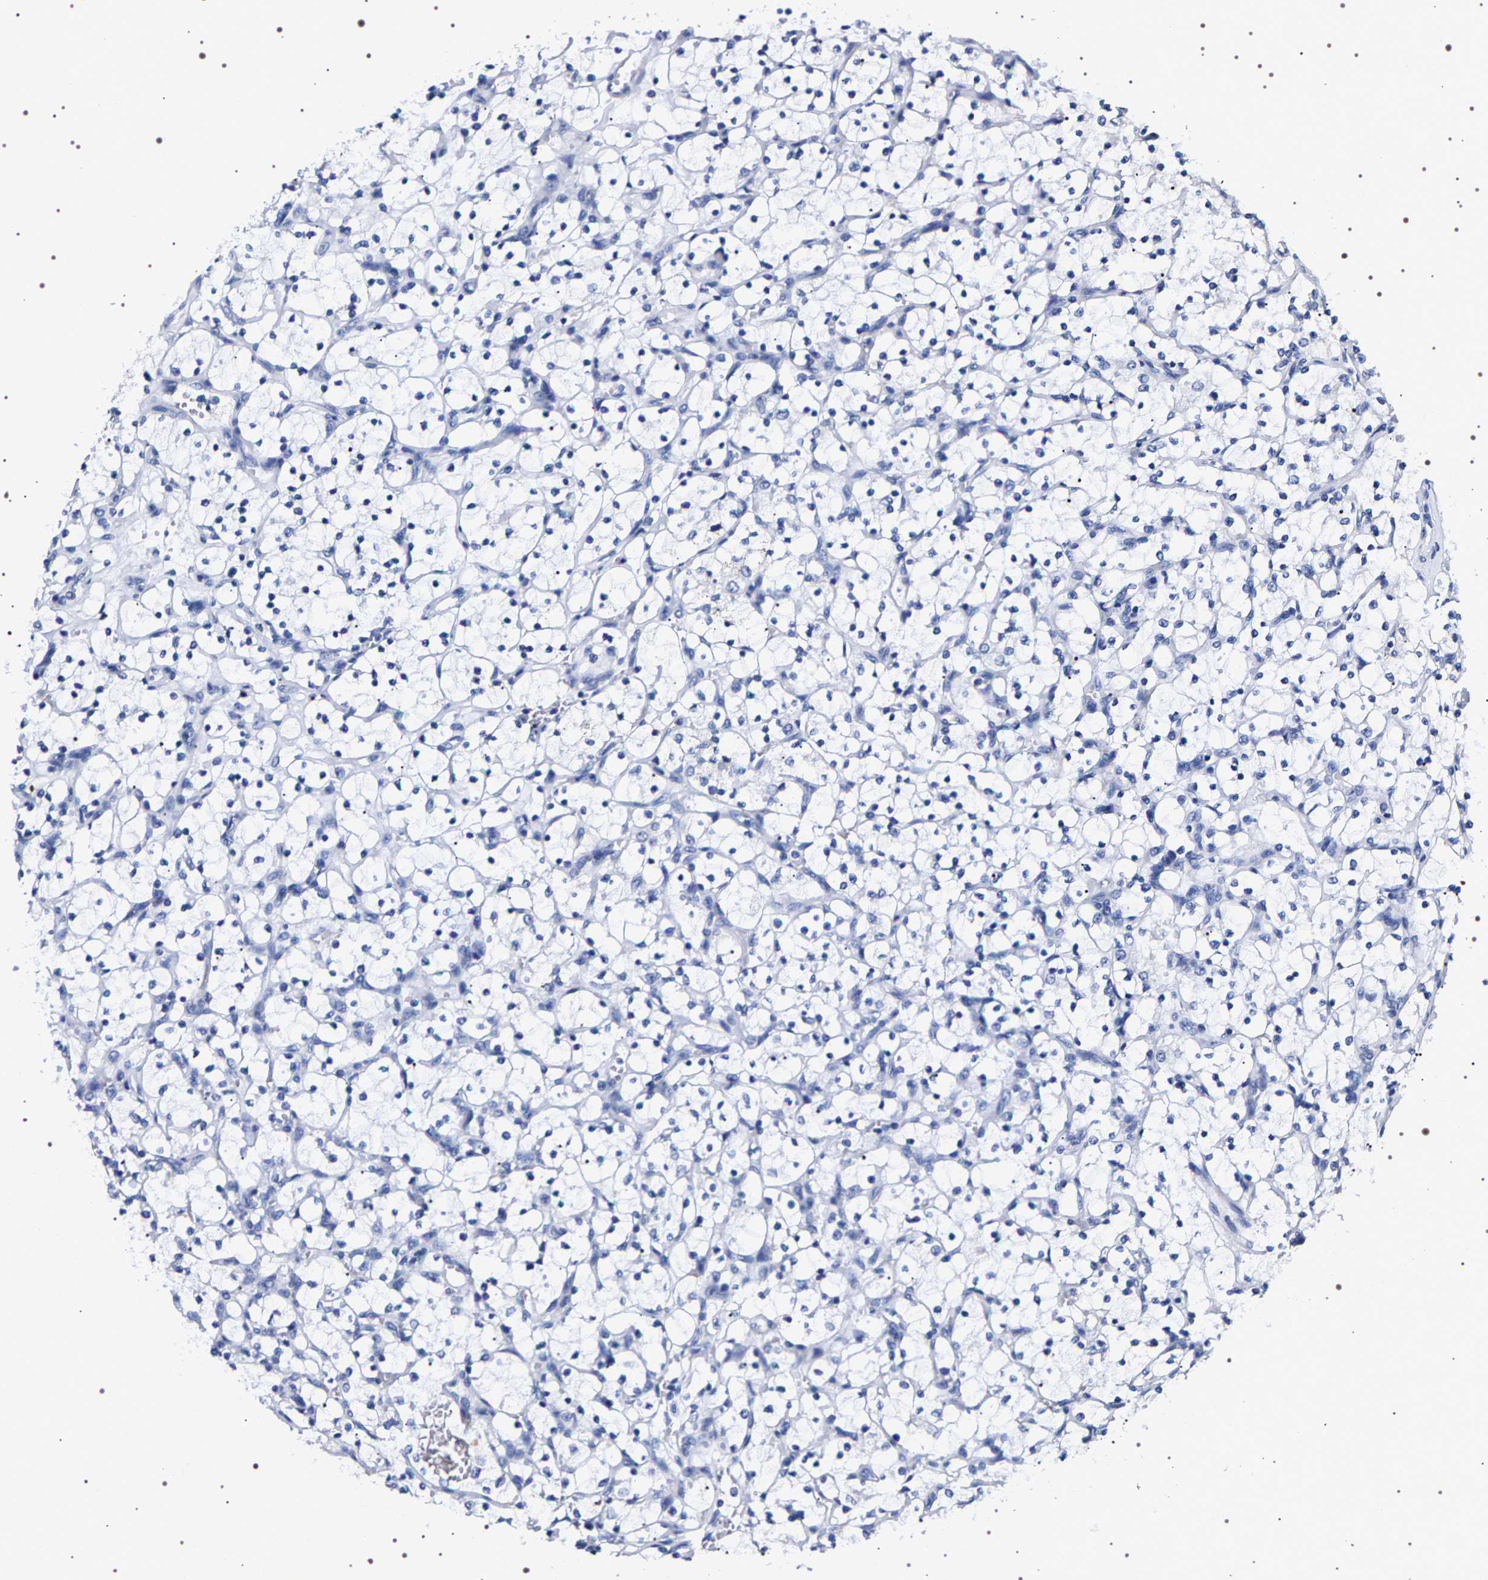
{"staining": {"intensity": "negative", "quantity": "none", "location": "none"}, "tissue": "renal cancer", "cell_type": "Tumor cells", "image_type": "cancer", "snomed": [{"axis": "morphology", "description": "Adenocarcinoma, NOS"}, {"axis": "topography", "description": "Kidney"}], "caption": "Histopathology image shows no significant protein expression in tumor cells of renal cancer (adenocarcinoma).", "gene": "UBQLN3", "patient": {"sex": "female", "age": 69}}